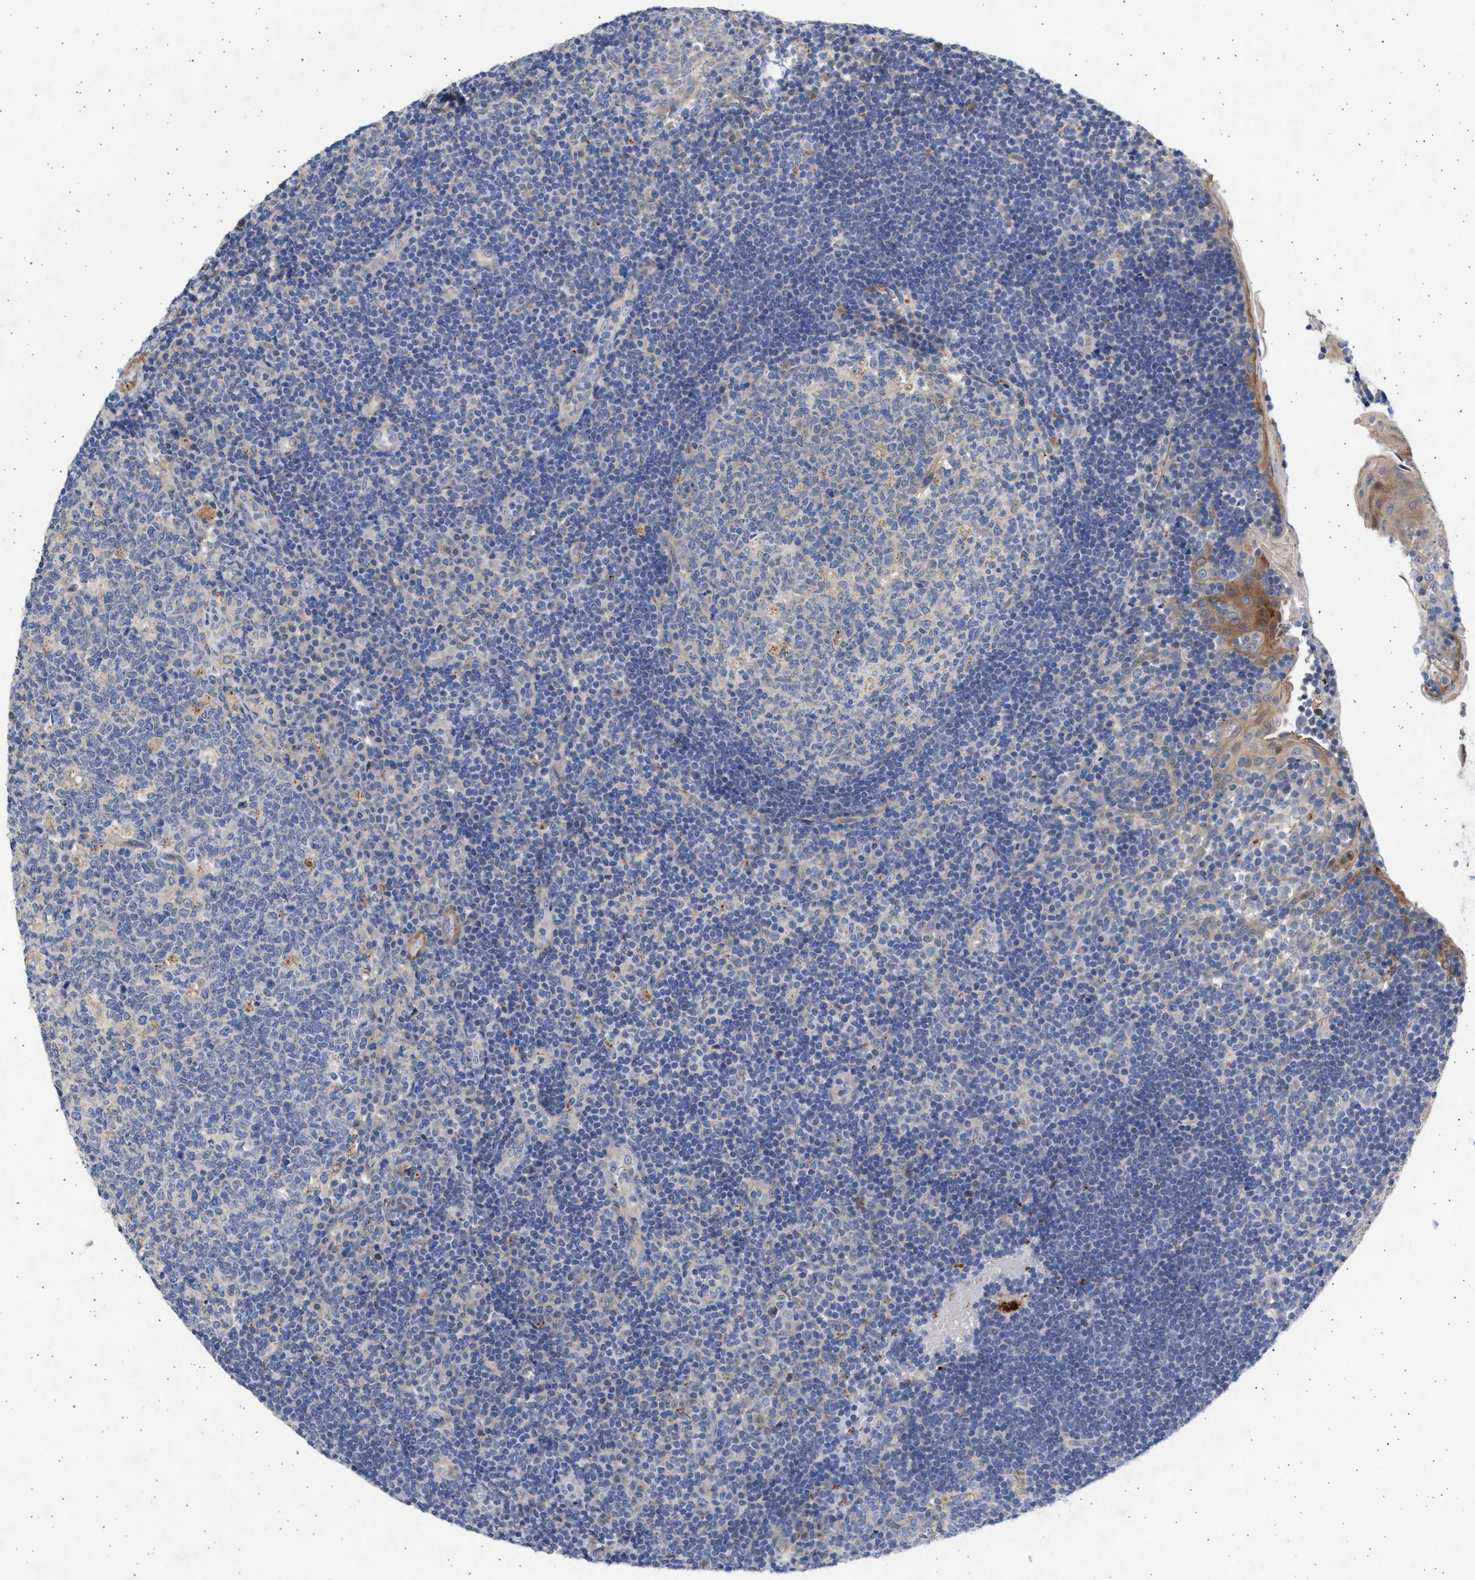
{"staining": {"intensity": "negative", "quantity": "none", "location": "none"}, "tissue": "tonsil", "cell_type": "Germinal center cells", "image_type": "normal", "snomed": [{"axis": "morphology", "description": "Normal tissue, NOS"}, {"axis": "topography", "description": "Tonsil"}], "caption": "Protein analysis of benign tonsil demonstrates no significant positivity in germinal center cells.", "gene": "NBR1", "patient": {"sex": "female", "age": 40}}